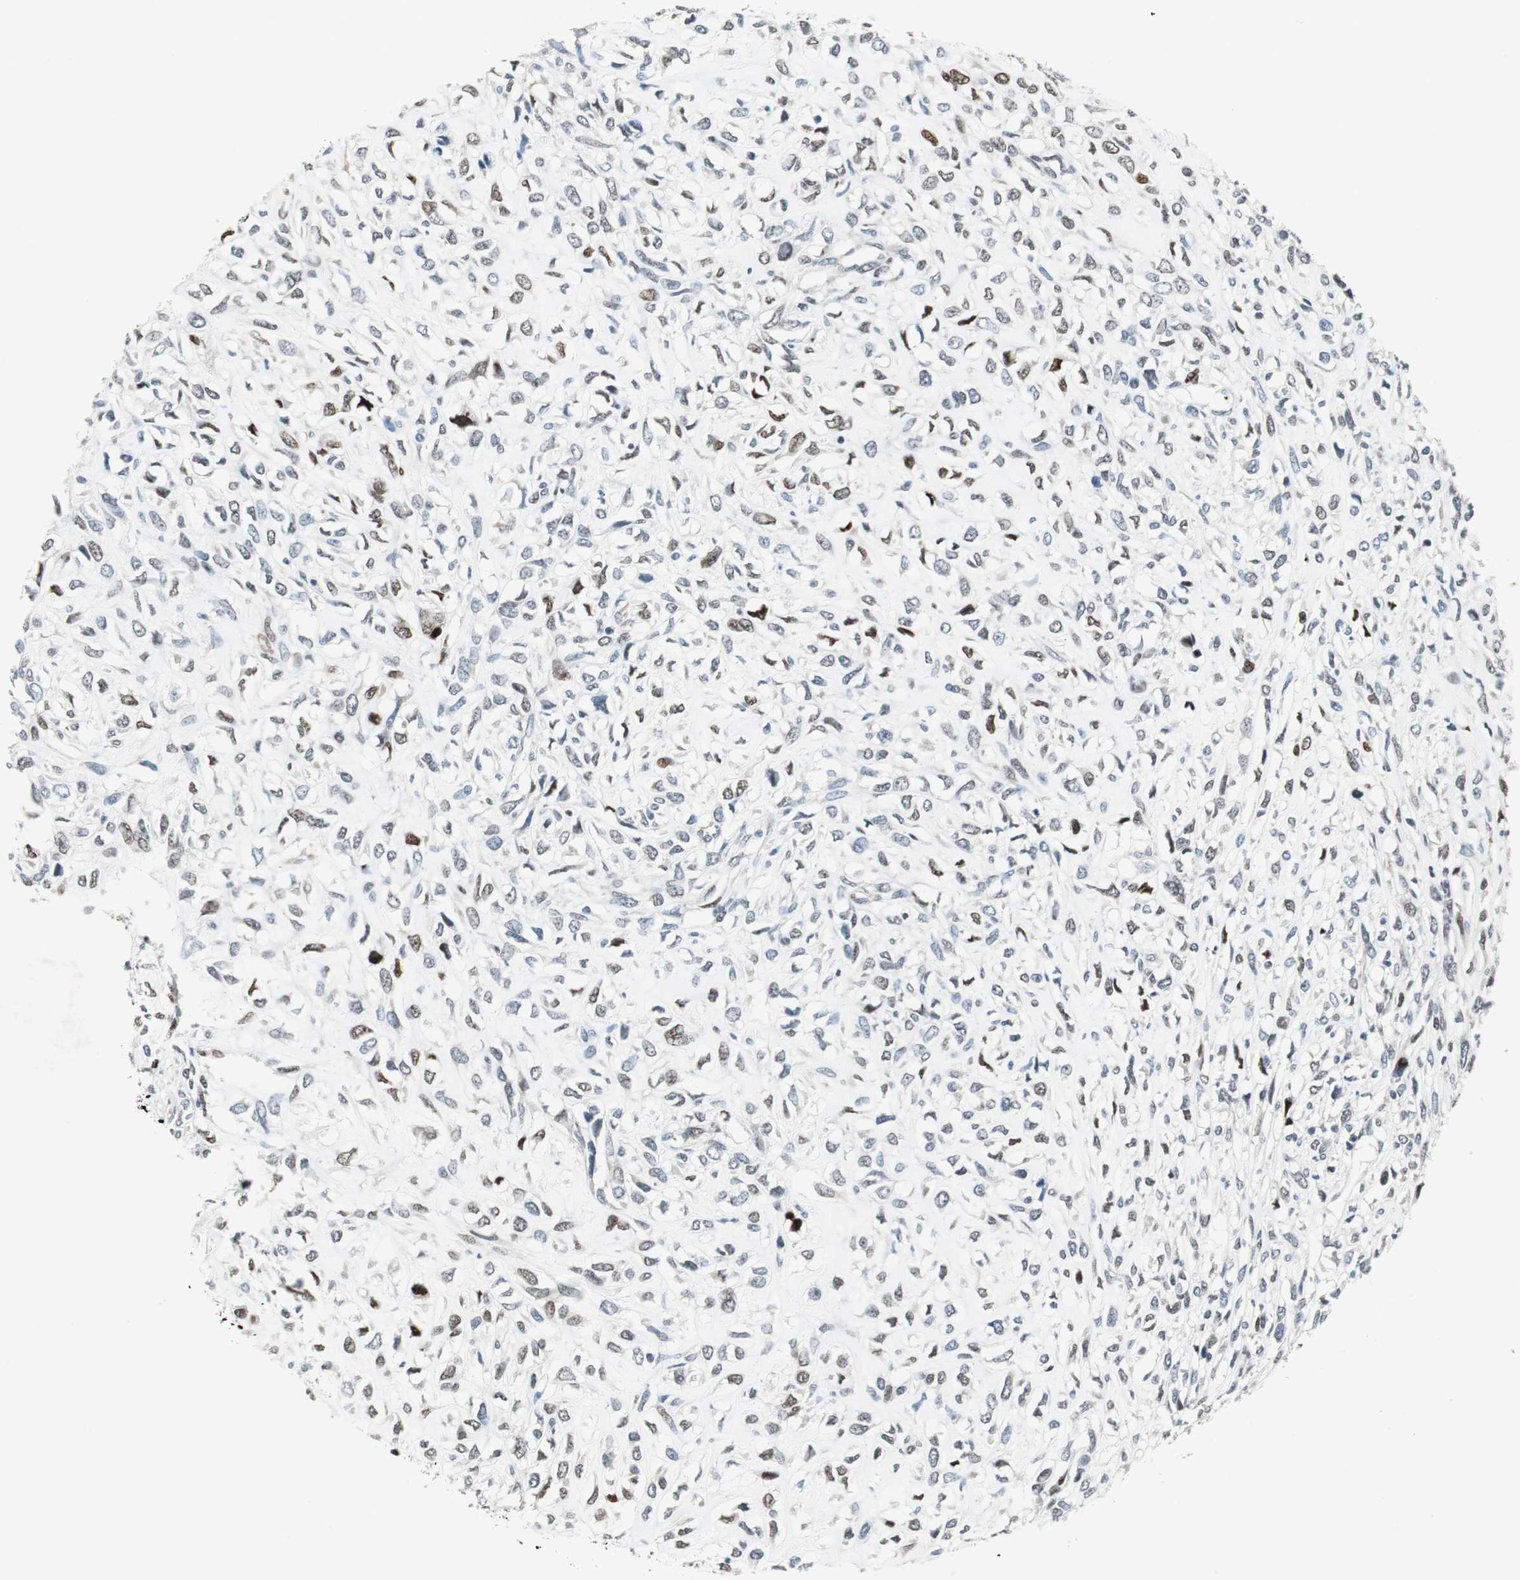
{"staining": {"intensity": "moderate", "quantity": "<25%", "location": "nuclear"}, "tissue": "head and neck cancer", "cell_type": "Tumor cells", "image_type": "cancer", "snomed": [{"axis": "morphology", "description": "Necrosis, NOS"}, {"axis": "morphology", "description": "Neoplasm, malignant, NOS"}, {"axis": "topography", "description": "Salivary gland"}, {"axis": "topography", "description": "Head-Neck"}], "caption": "Head and neck cancer (neoplasm (malignant)) was stained to show a protein in brown. There is low levels of moderate nuclear positivity in about <25% of tumor cells.", "gene": "AJUBA", "patient": {"sex": "male", "age": 43}}